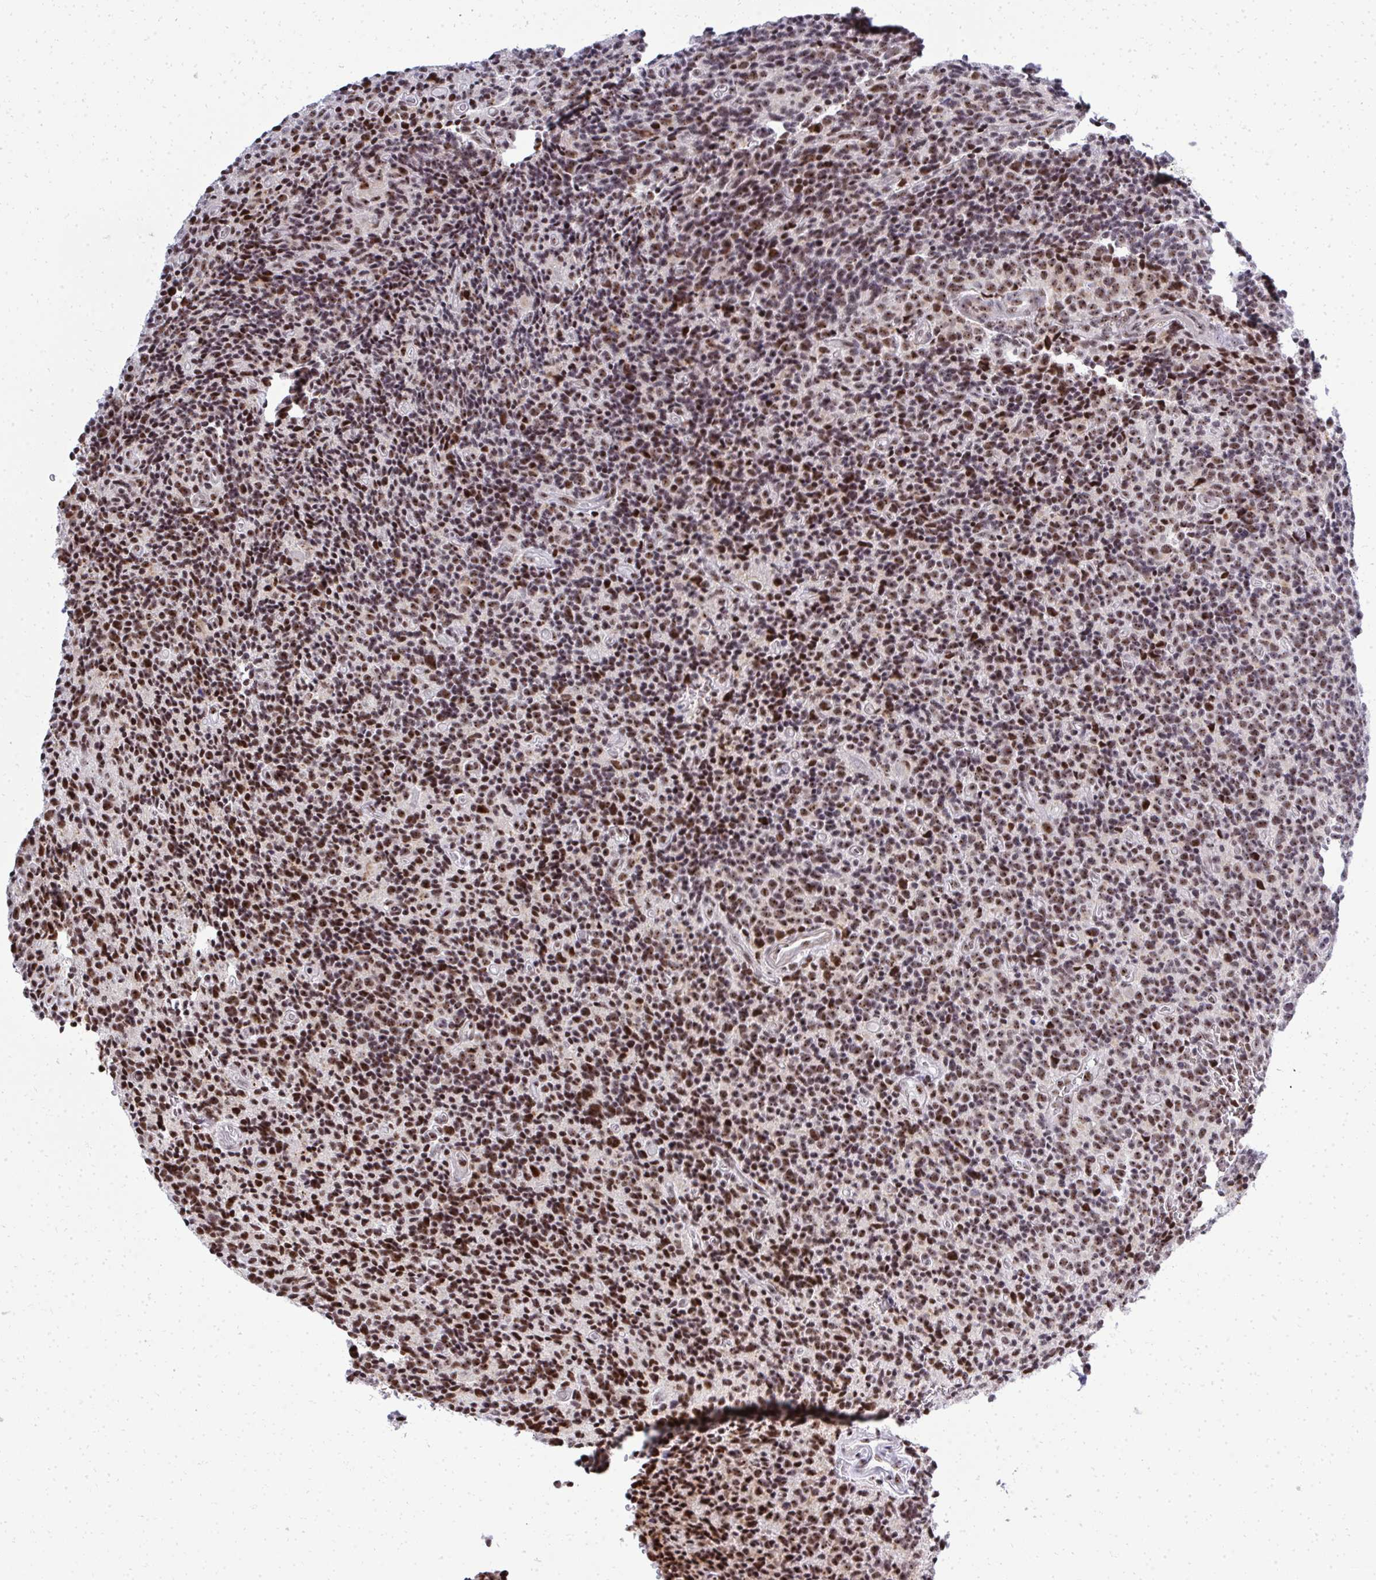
{"staining": {"intensity": "moderate", "quantity": ">75%", "location": "nuclear"}, "tissue": "glioma", "cell_type": "Tumor cells", "image_type": "cancer", "snomed": [{"axis": "morphology", "description": "Glioma, malignant, High grade"}, {"axis": "topography", "description": "Brain"}], "caption": "Glioma stained for a protein (brown) exhibits moderate nuclear positive staining in about >75% of tumor cells.", "gene": "SIRT7", "patient": {"sex": "male", "age": 76}}